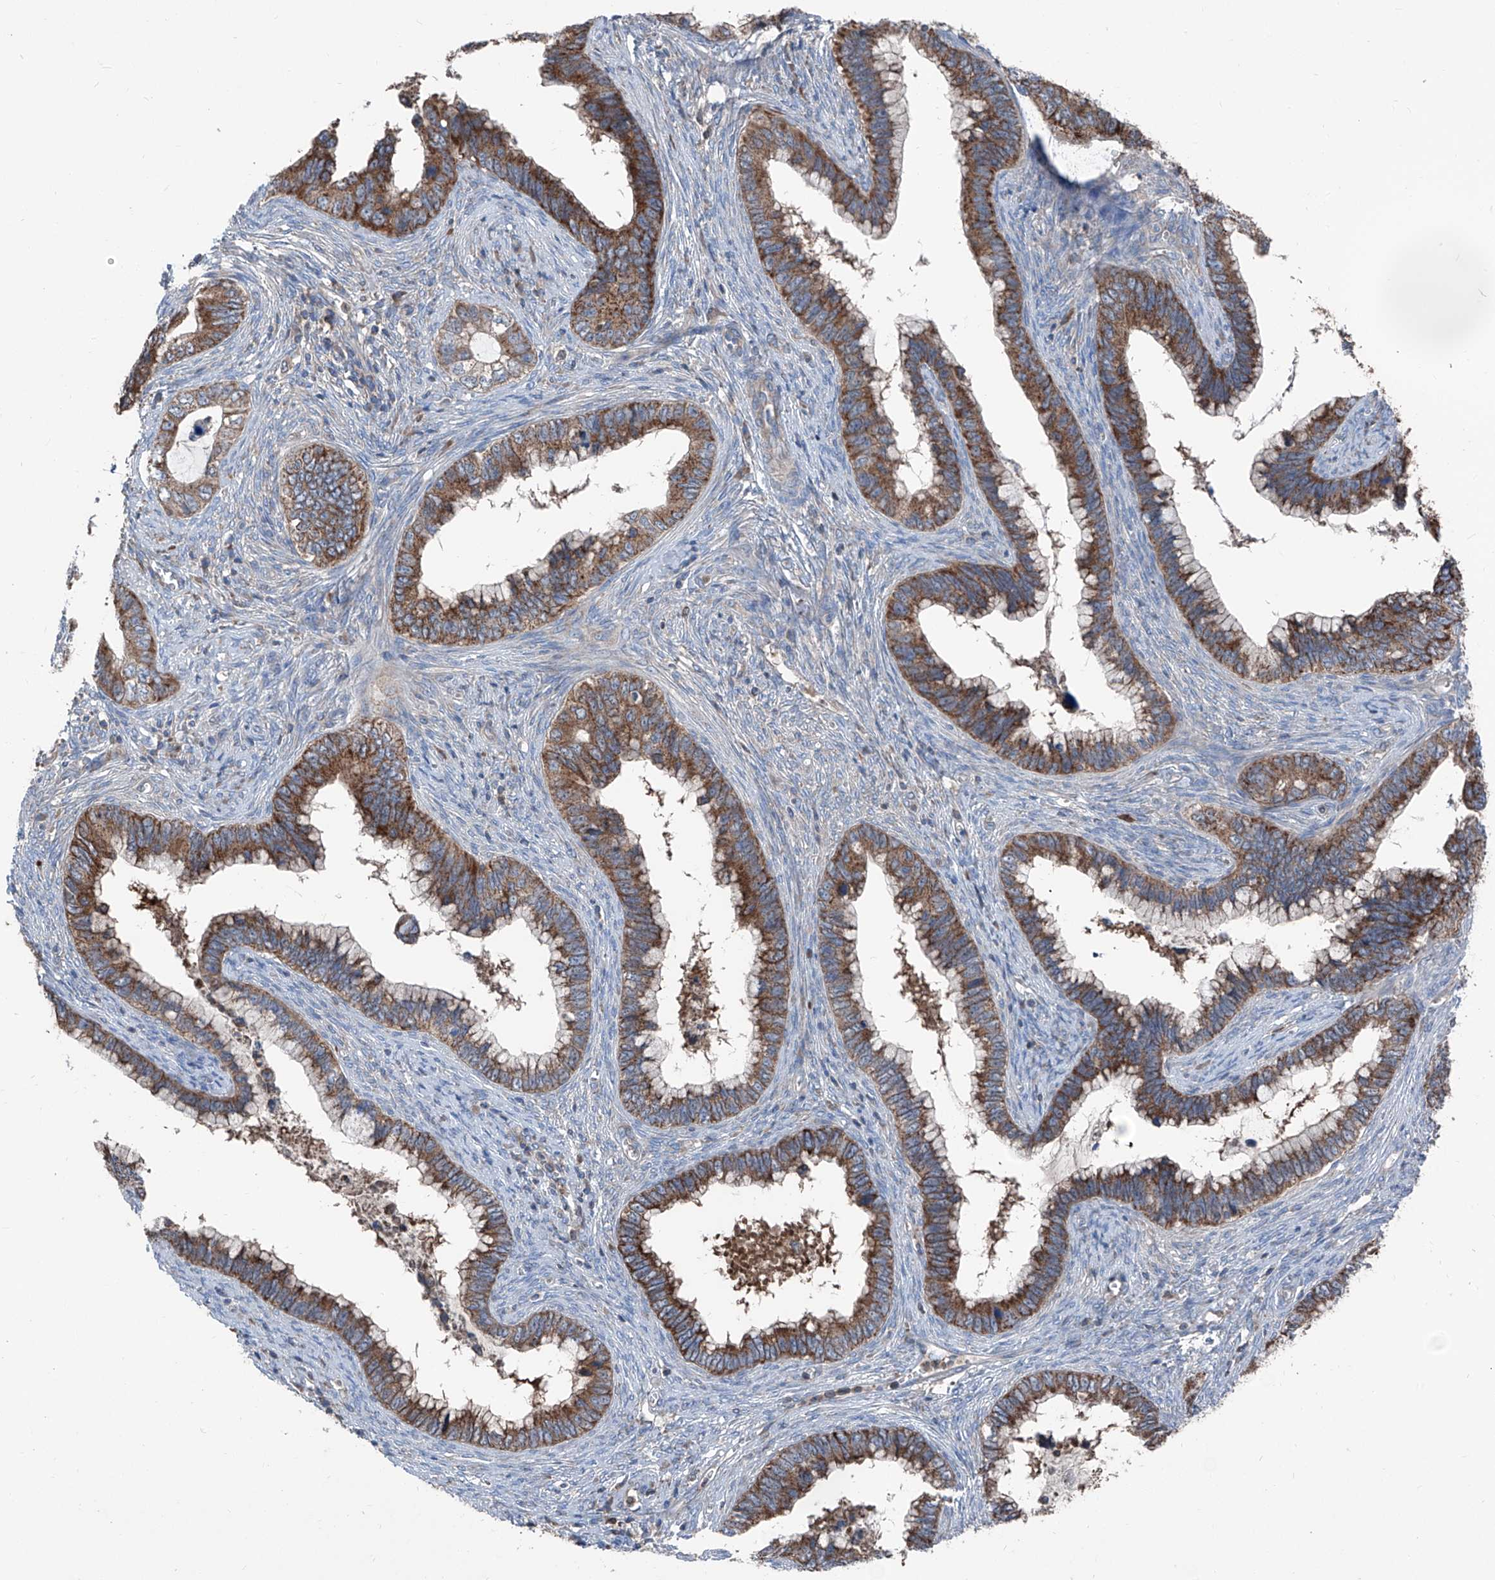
{"staining": {"intensity": "strong", "quantity": ">75%", "location": "cytoplasmic/membranous"}, "tissue": "cervical cancer", "cell_type": "Tumor cells", "image_type": "cancer", "snomed": [{"axis": "morphology", "description": "Adenocarcinoma, NOS"}, {"axis": "topography", "description": "Cervix"}], "caption": "Human cervical adenocarcinoma stained with a protein marker demonstrates strong staining in tumor cells.", "gene": "GPAT3", "patient": {"sex": "female", "age": 44}}